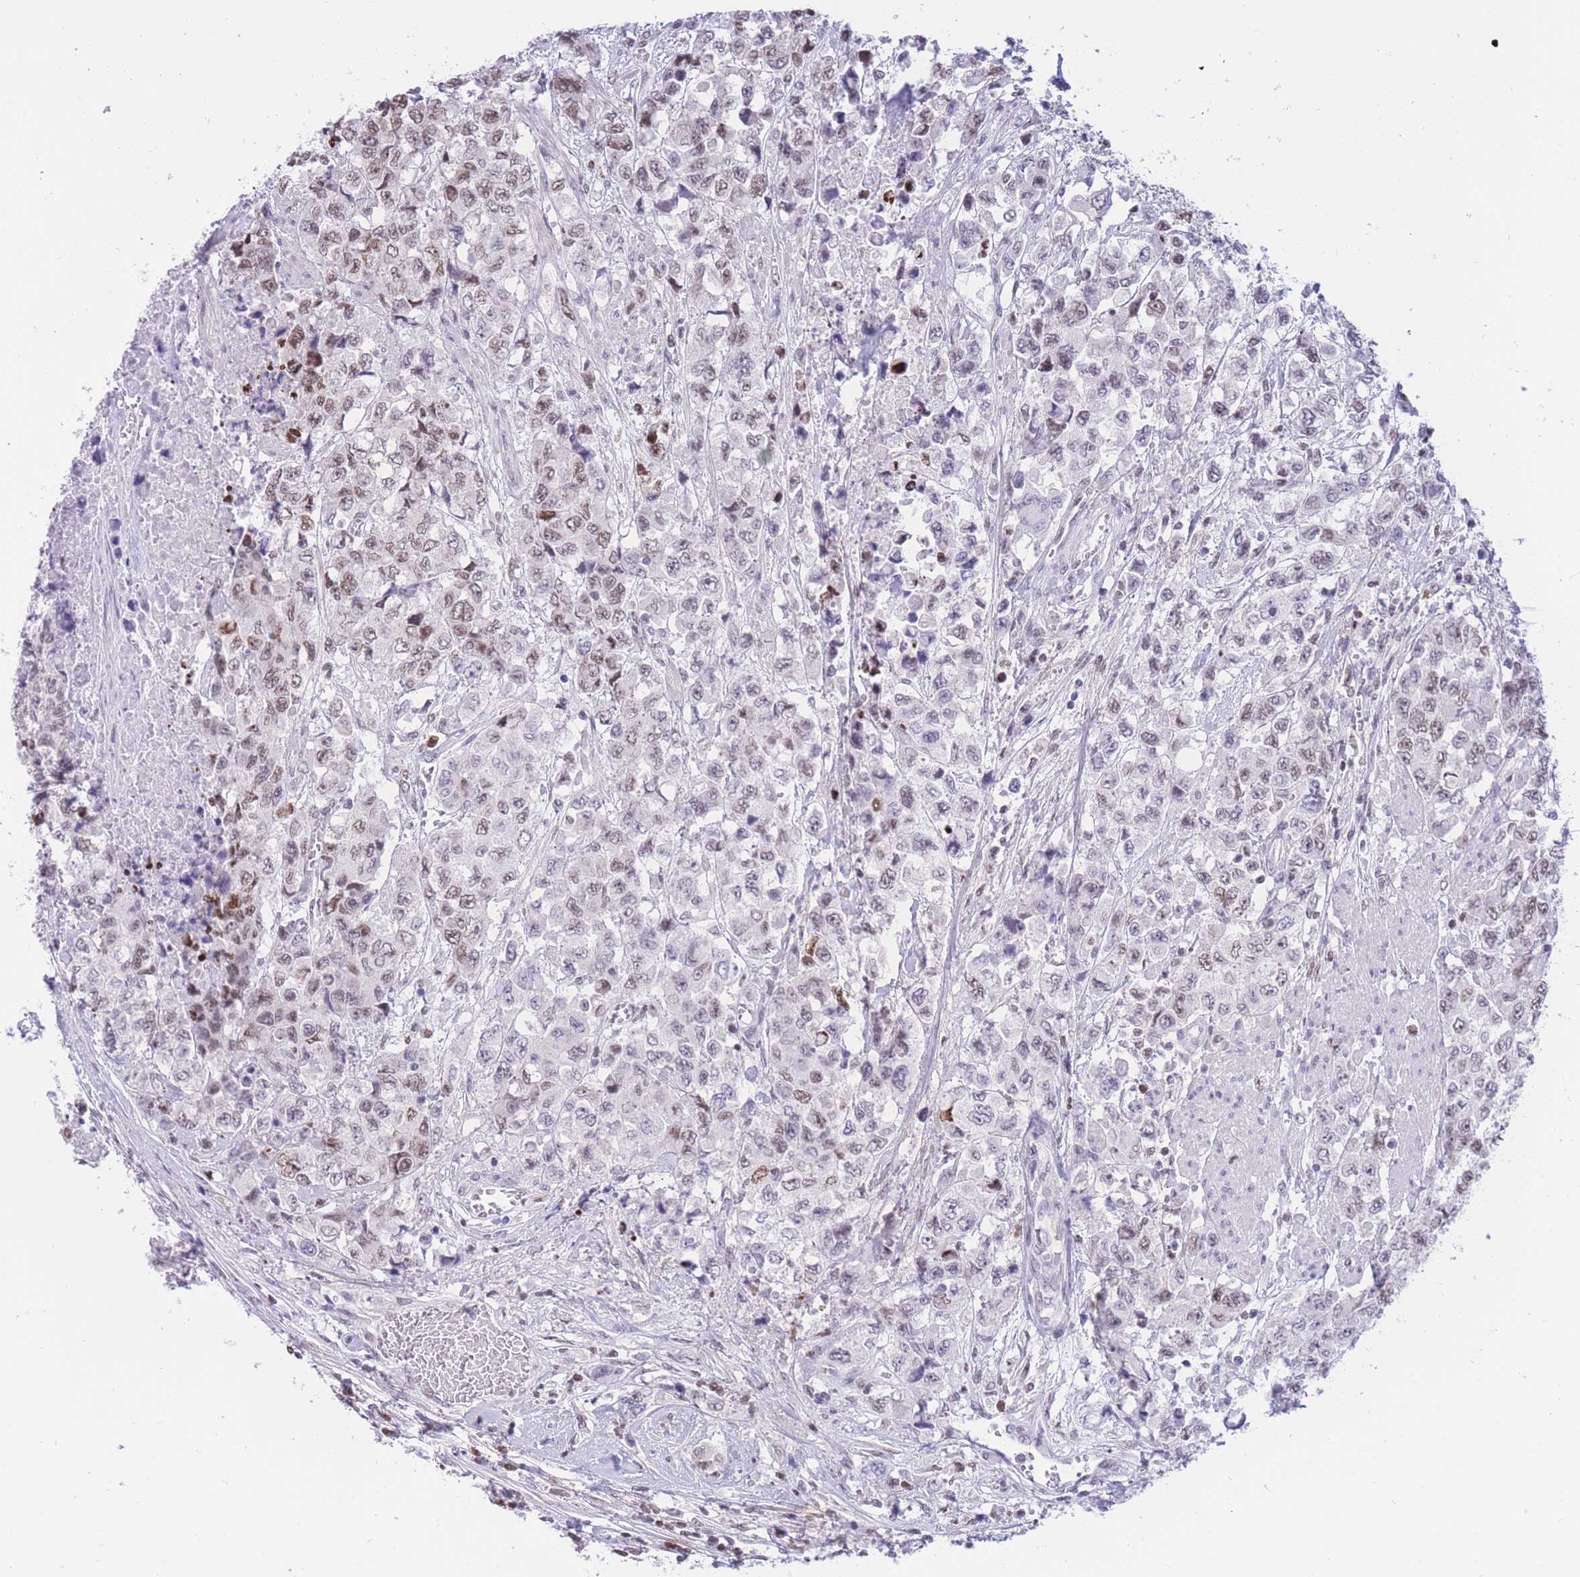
{"staining": {"intensity": "weak", "quantity": "25%-75%", "location": "nuclear"}, "tissue": "urothelial cancer", "cell_type": "Tumor cells", "image_type": "cancer", "snomed": [{"axis": "morphology", "description": "Urothelial carcinoma, High grade"}, {"axis": "topography", "description": "Urinary bladder"}], "caption": "Immunohistochemical staining of human urothelial cancer exhibits low levels of weak nuclear staining in about 25%-75% of tumor cells.", "gene": "HMGN1", "patient": {"sex": "female", "age": 78}}